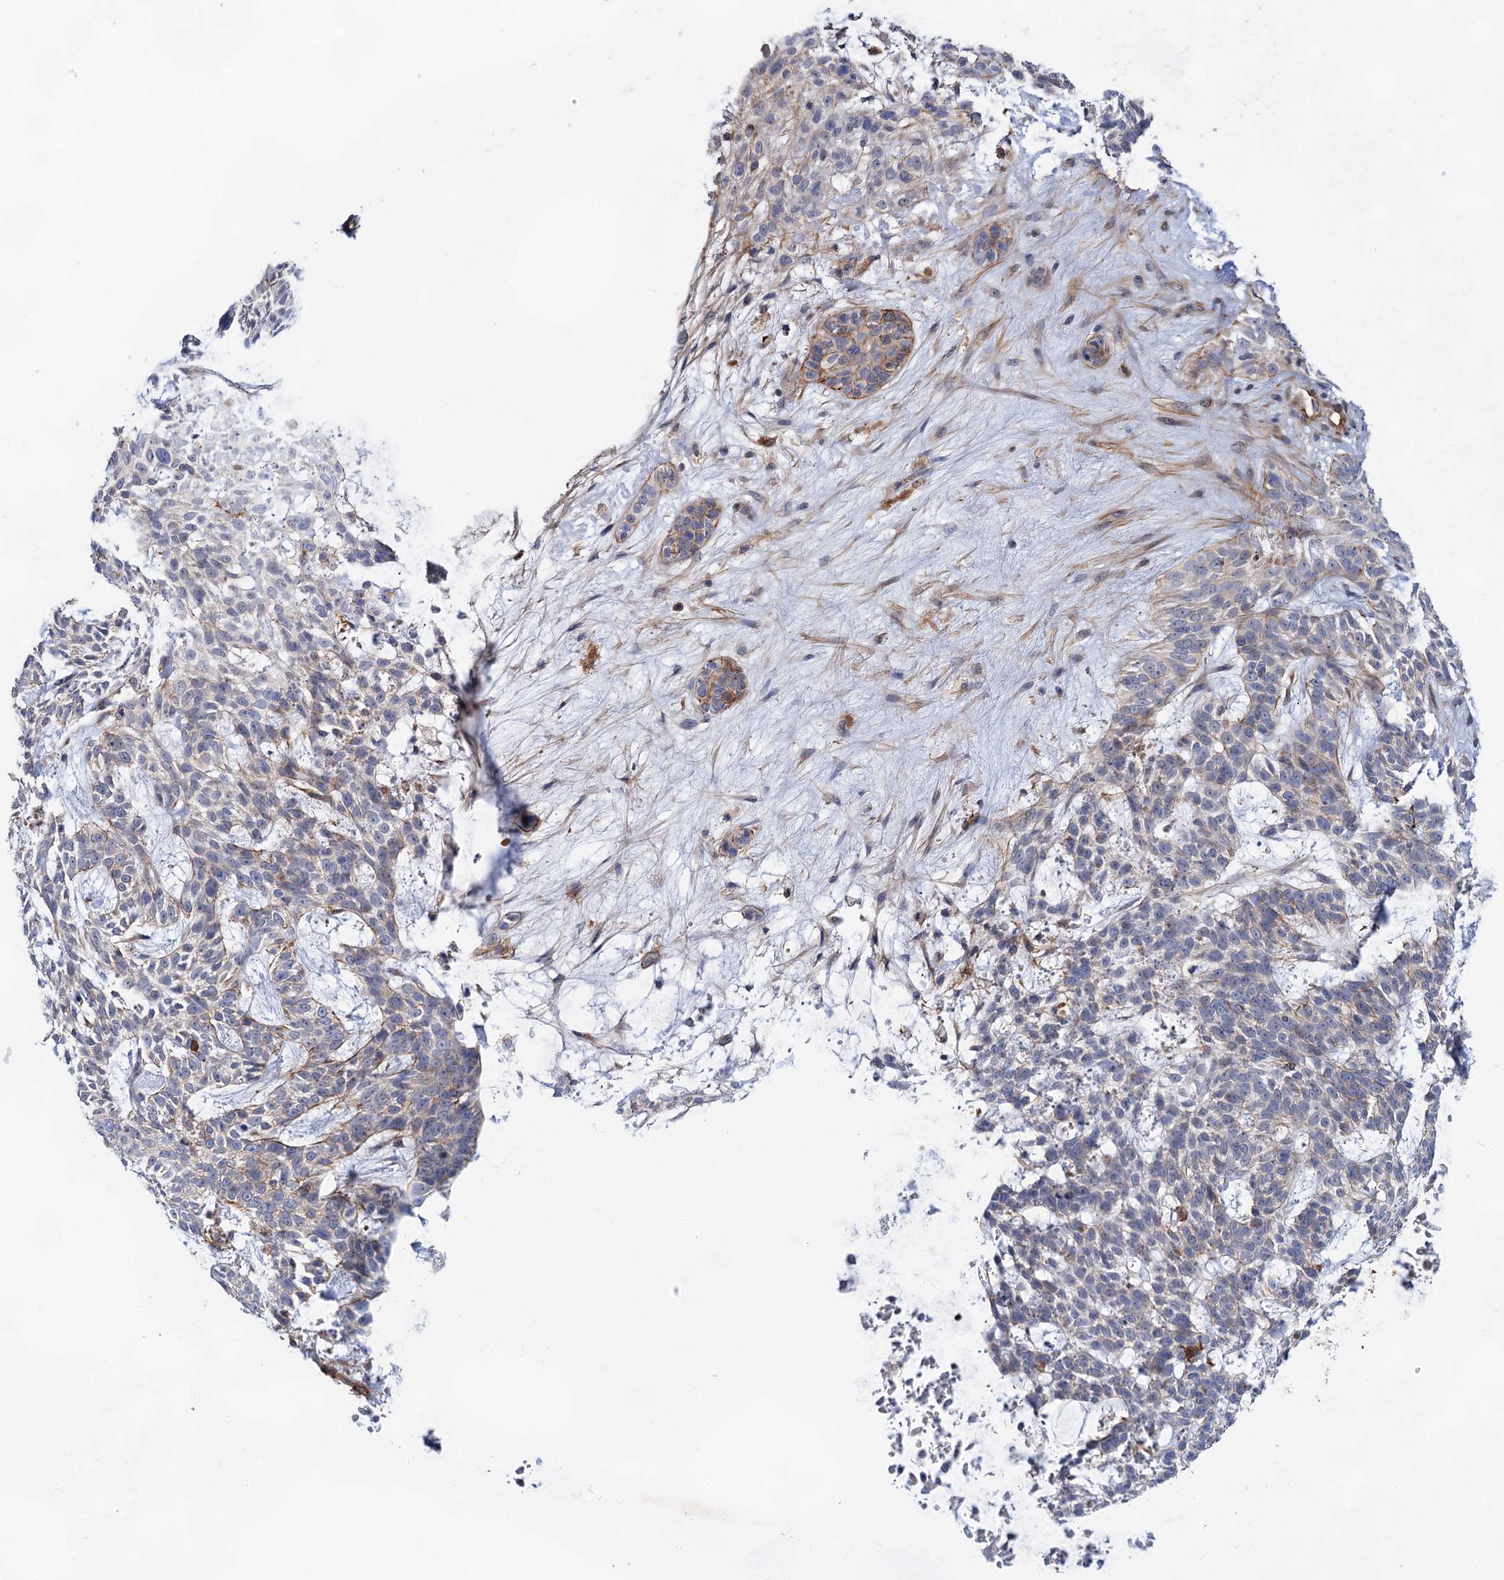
{"staining": {"intensity": "negative", "quantity": "none", "location": "none"}, "tissue": "skin cancer", "cell_type": "Tumor cells", "image_type": "cancer", "snomed": [{"axis": "morphology", "description": "Basal cell carcinoma"}, {"axis": "topography", "description": "Skin"}], "caption": "Micrograph shows no significant protein staining in tumor cells of skin cancer.", "gene": "TMTC3", "patient": {"sex": "male", "age": 75}}